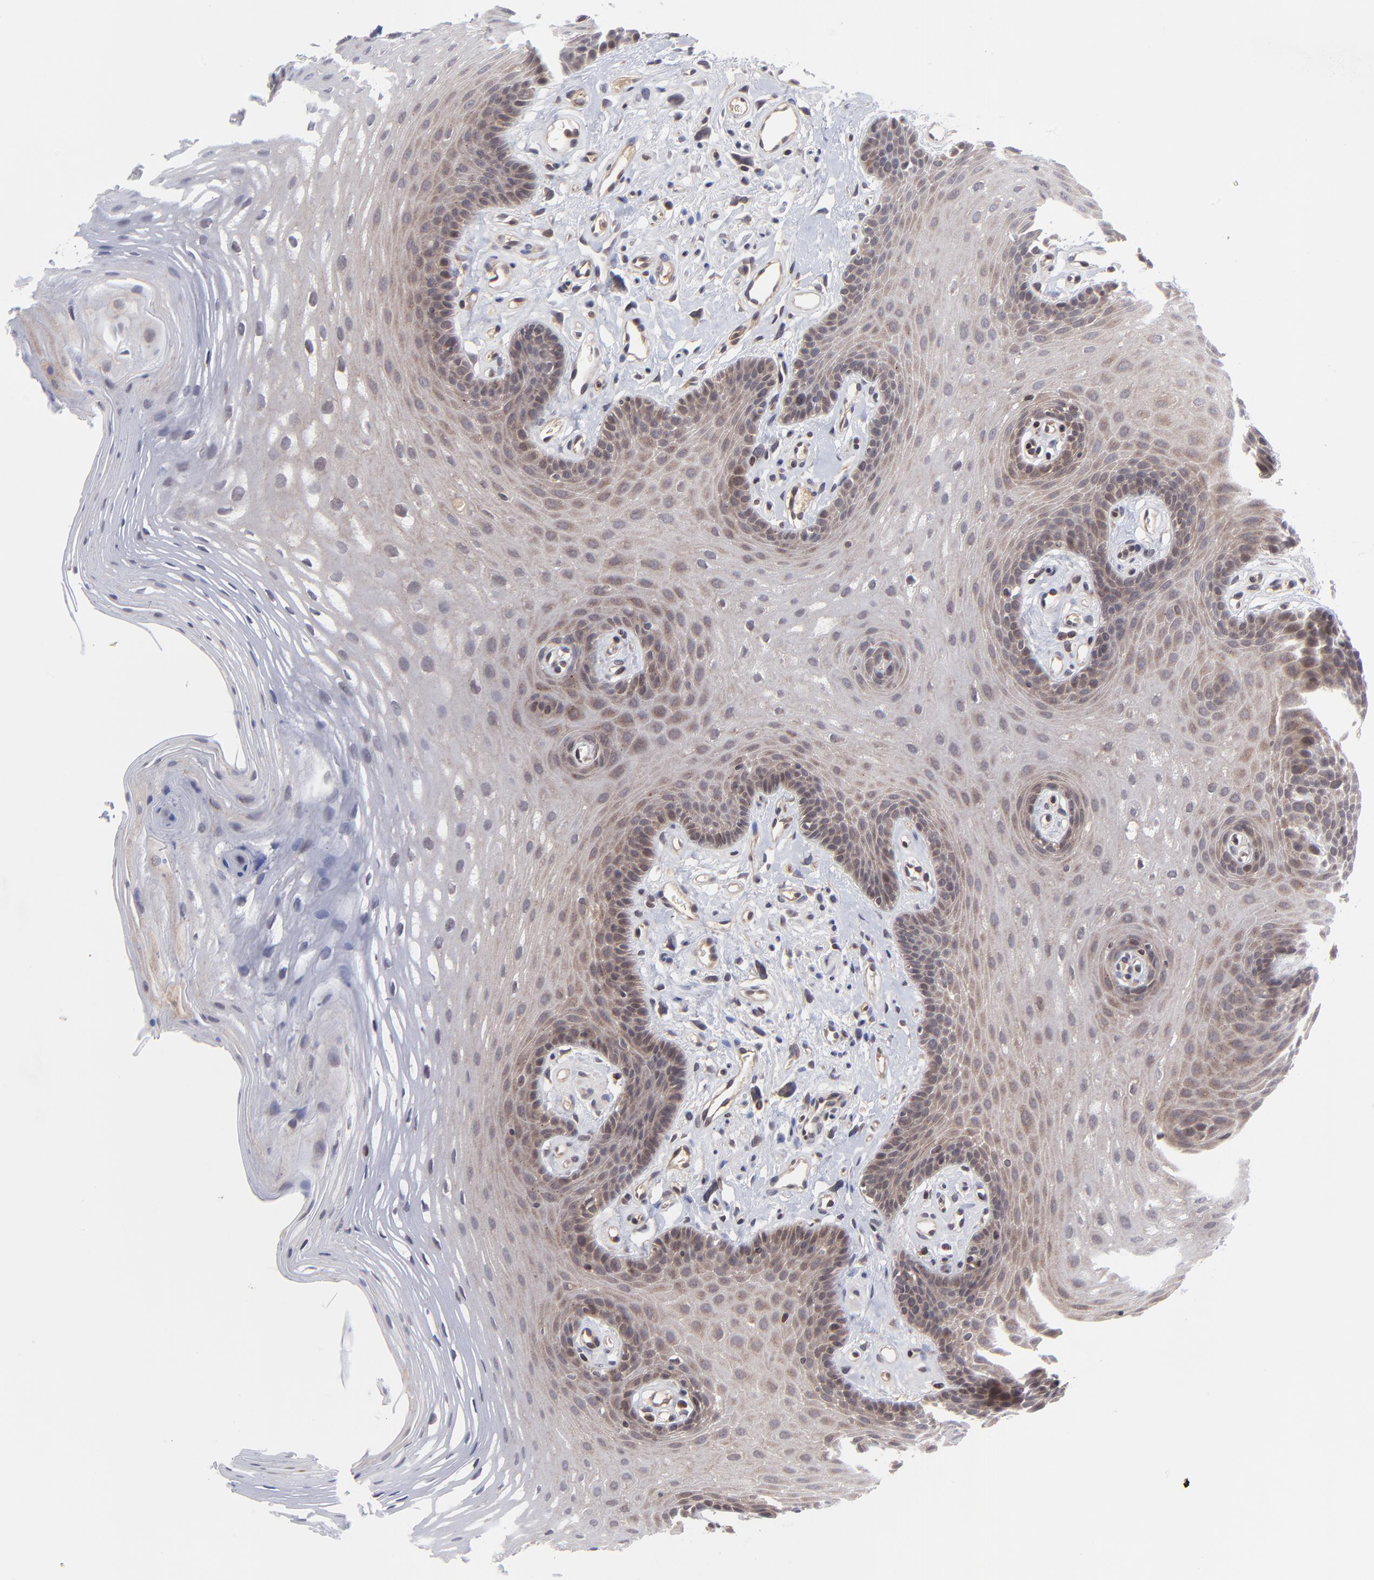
{"staining": {"intensity": "moderate", "quantity": "25%-75%", "location": "cytoplasmic/membranous"}, "tissue": "oral mucosa", "cell_type": "Squamous epithelial cells", "image_type": "normal", "snomed": [{"axis": "morphology", "description": "Normal tissue, NOS"}, {"axis": "topography", "description": "Oral tissue"}], "caption": "Moderate cytoplasmic/membranous expression is identified in approximately 25%-75% of squamous epithelial cells in unremarkable oral mucosa. Using DAB (brown) and hematoxylin (blue) stains, captured at high magnification using brightfield microscopy.", "gene": "UBE2L6", "patient": {"sex": "male", "age": 62}}